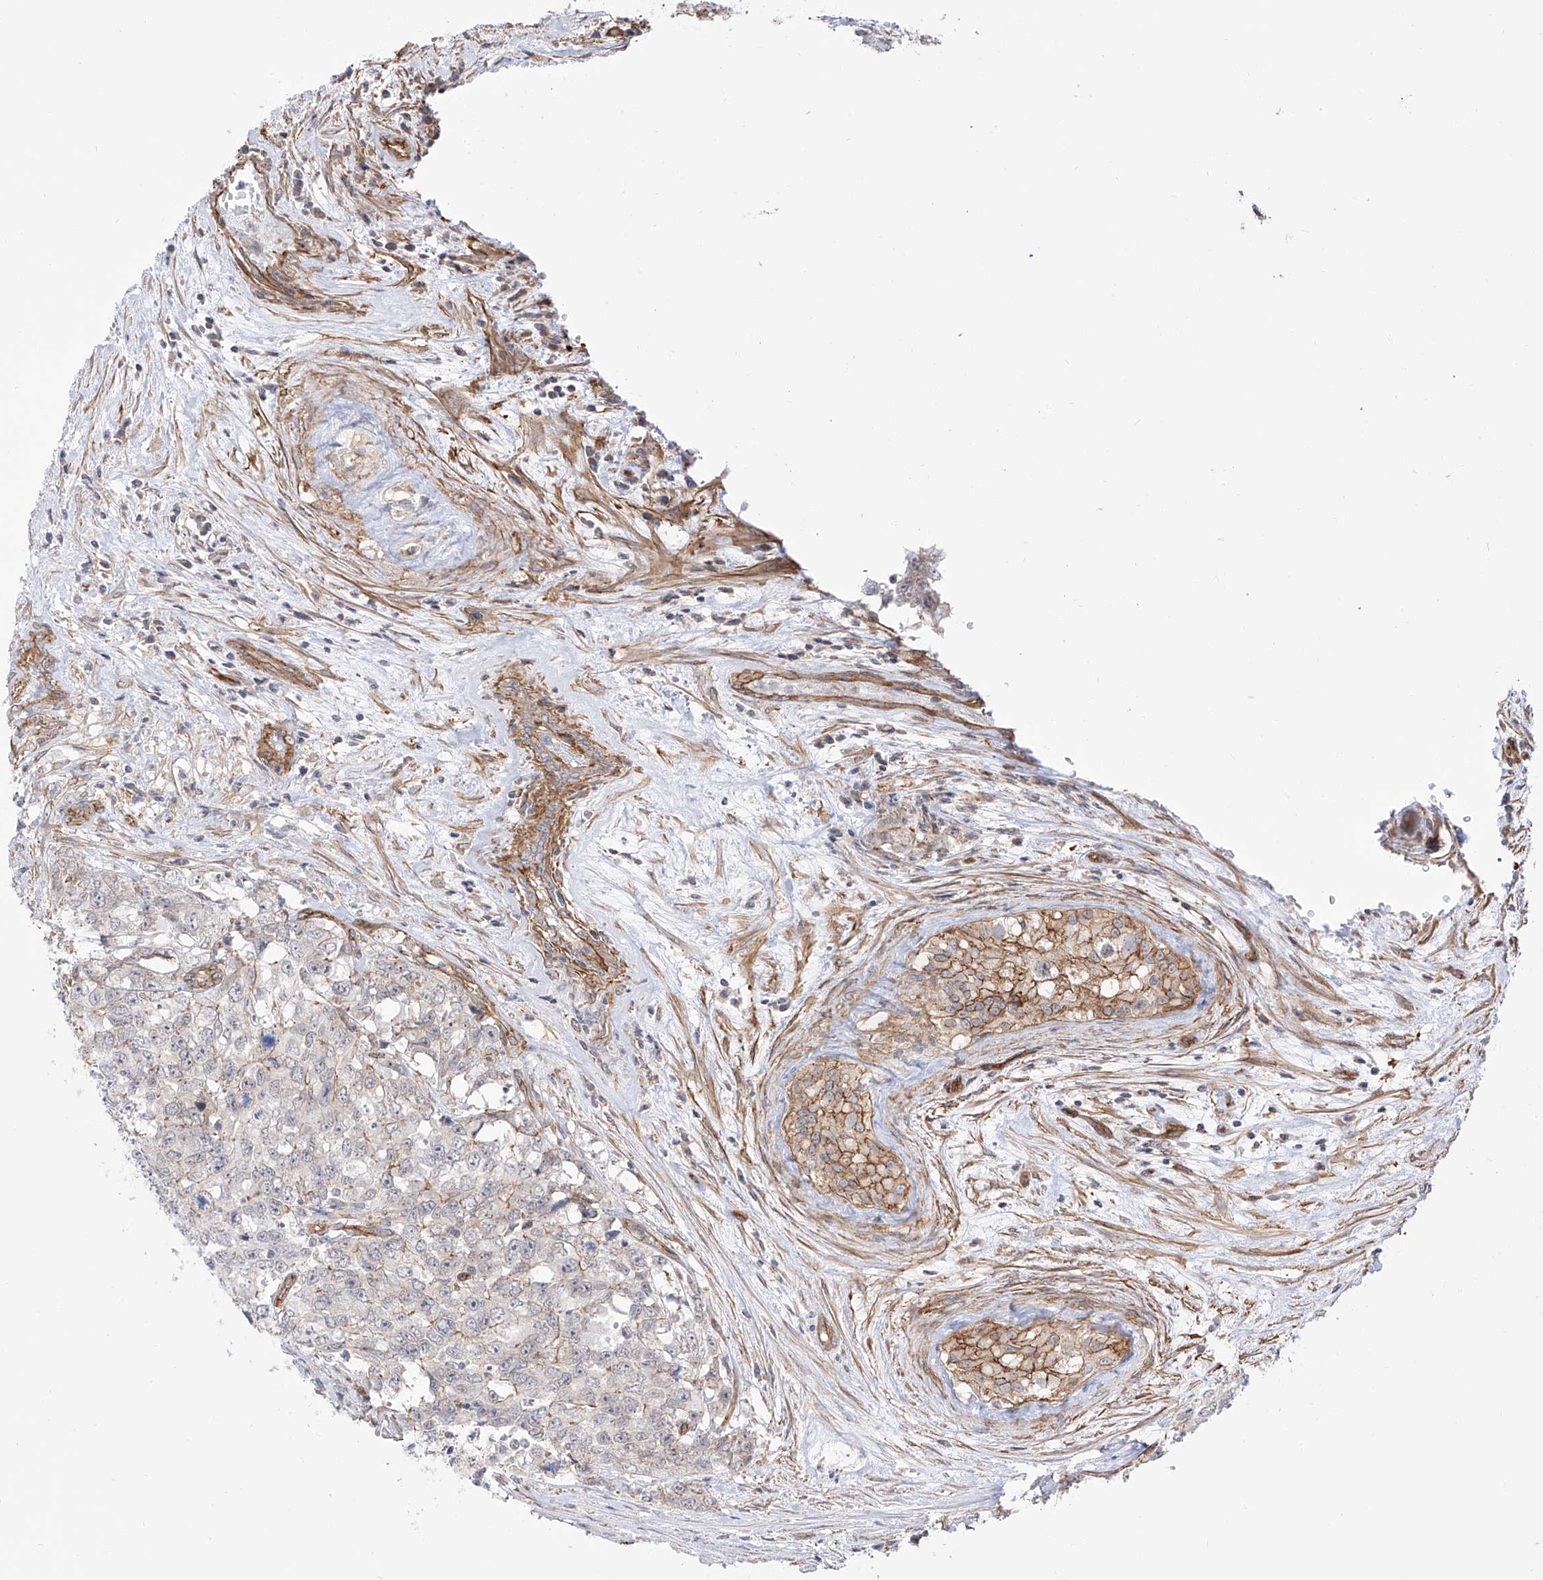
{"staining": {"intensity": "moderate", "quantity": "<25%", "location": "cytoplasmic/membranous"}, "tissue": "testis cancer", "cell_type": "Tumor cells", "image_type": "cancer", "snomed": [{"axis": "morphology", "description": "Carcinoma, Embryonal, NOS"}, {"axis": "topography", "description": "Testis"}], "caption": "Moderate cytoplasmic/membranous staining for a protein is present in approximately <25% of tumor cells of embryonal carcinoma (testis) using immunohistochemistry.", "gene": "ZNF180", "patient": {"sex": "male", "age": 28}}